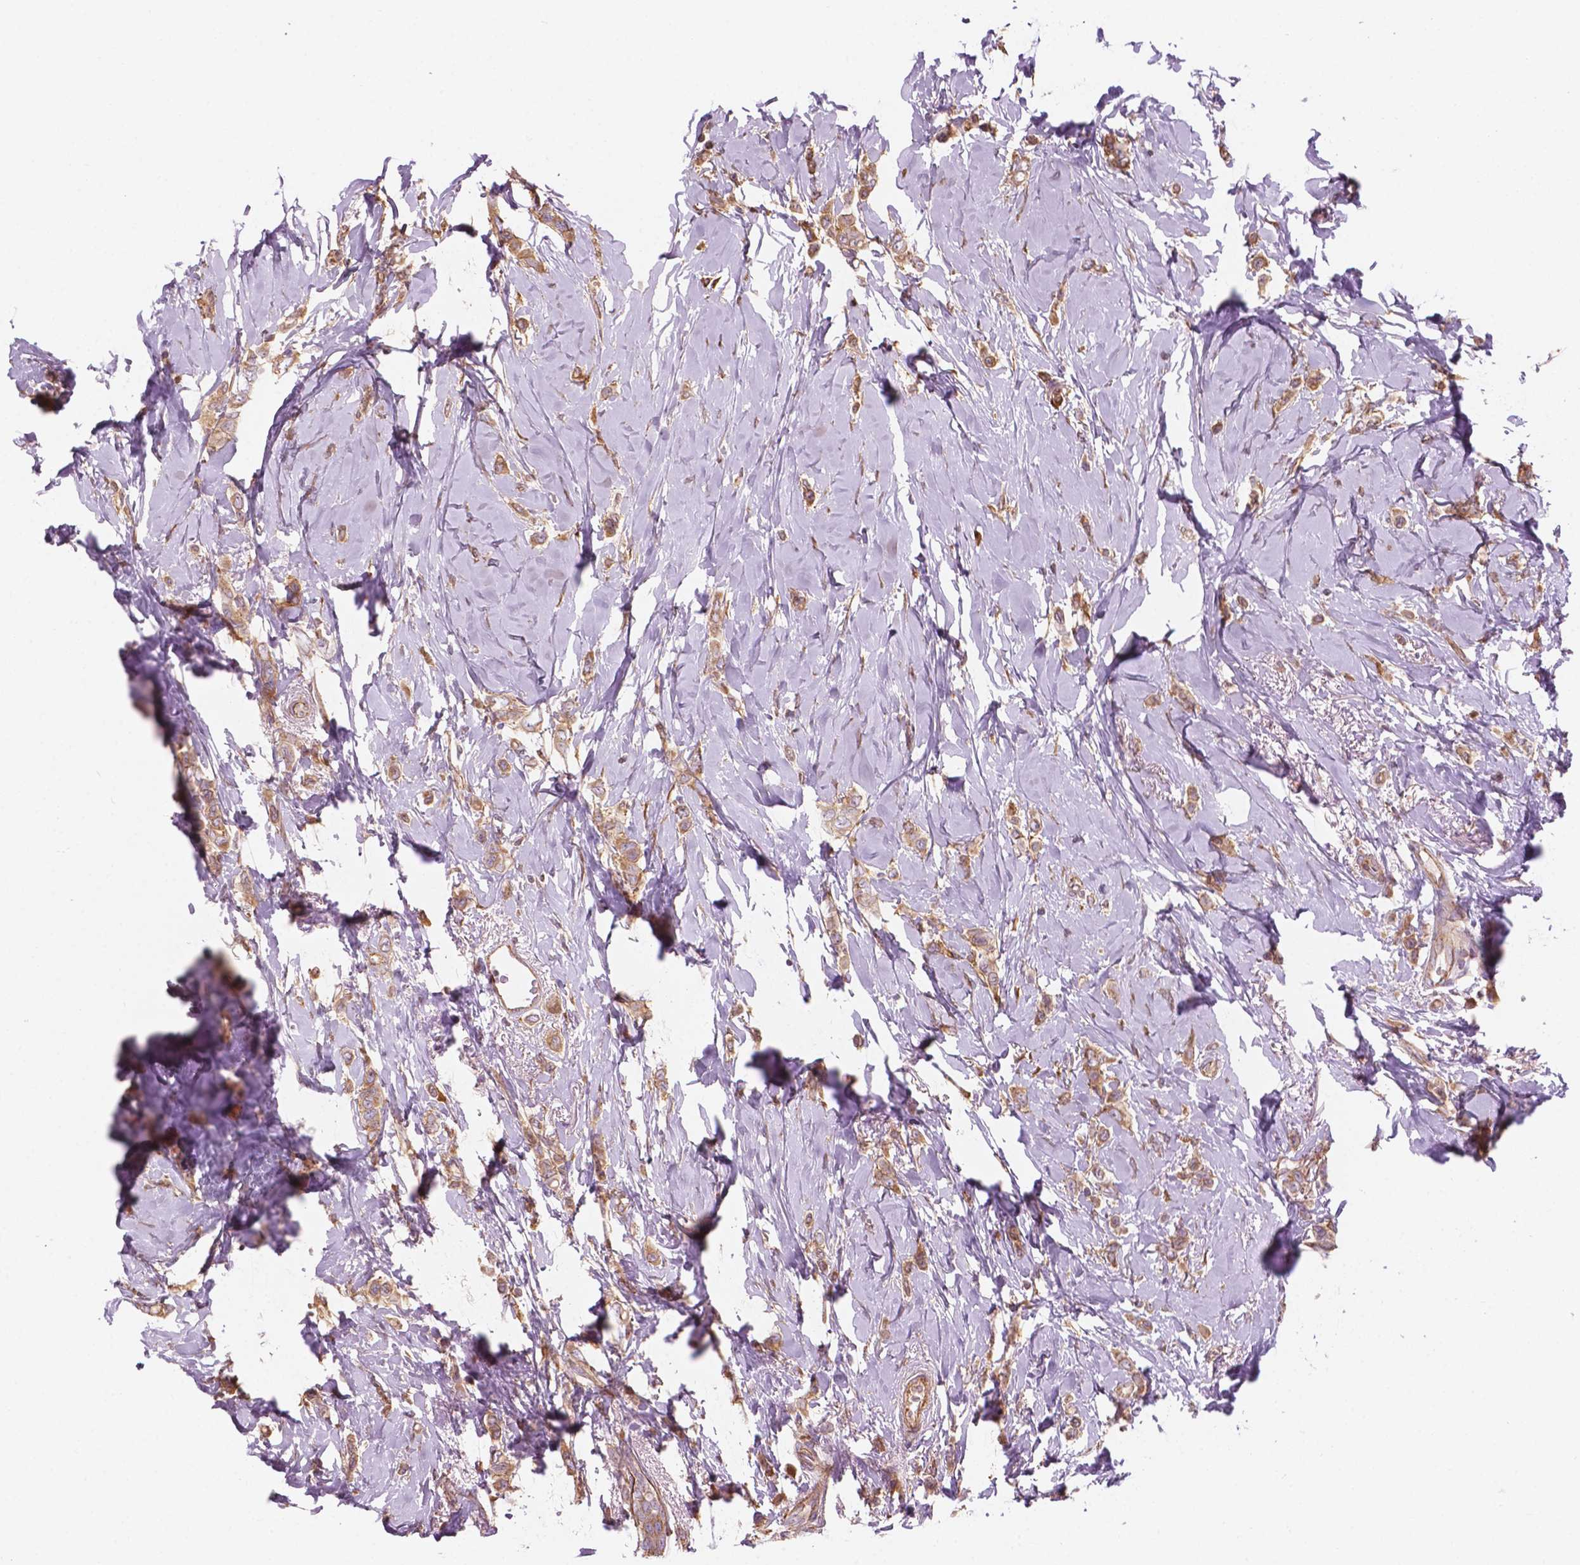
{"staining": {"intensity": "moderate", "quantity": ">75%", "location": "cytoplasmic/membranous"}, "tissue": "breast cancer", "cell_type": "Tumor cells", "image_type": "cancer", "snomed": [{"axis": "morphology", "description": "Lobular carcinoma"}, {"axis": "topography", "description": "Breast"}], "caption": "Immunohistochemistry of human lobular carcinoma (breast) exhibits medium levels of moderate cytoplasmic/membranous expression in approximately >75% of tumor cells. (brown staining indicates protein expression, while blue staining denotes nuclei).", "gene": "SURF4", "patient": {"sex": "female", "age": 66}}